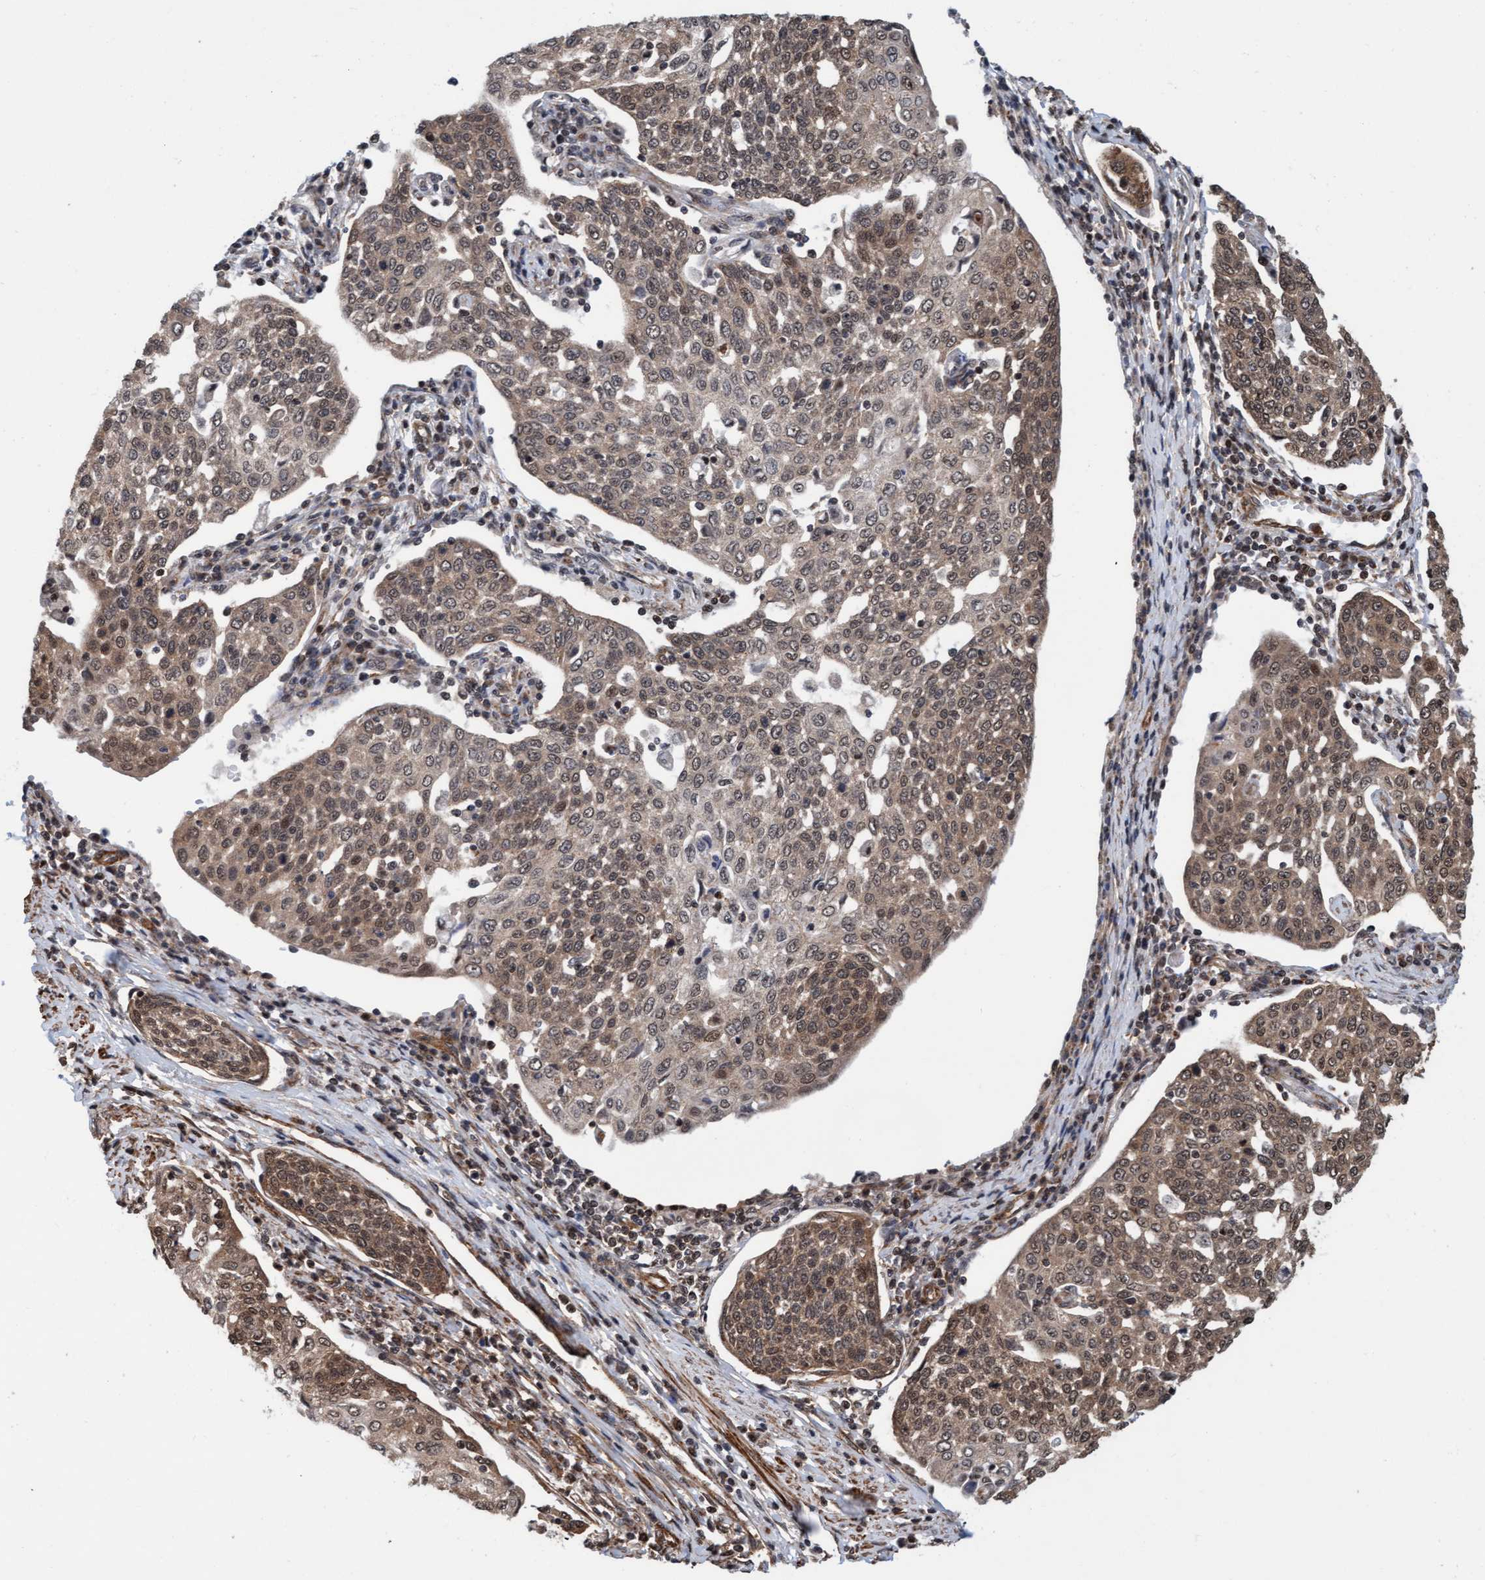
{"staining": {"intensity": "weak", "quantity": ">75%", "location": "cytoplasmic/membranous,nuclear"}, "tissue": "cervical cancer", "cell_type": "Tumor cells", "image_type": "cancer", "snomed": [{"axis": "morphology", "description": "Squamous cell carcinoma, NOS"}, {"axis": "topography", "description": "Cervix"}], "caption": "This image exhibits squamous cell carcinoma (cervical) stained with immunohistochemistry (IHC) to label a protein in brown. The cytoplasmic/membranous and nuclear of tumor cells show weak positivity for the protein. Nuclei are counter-stained blue.", "gene": "STXBP4", "patient": {"sex": "female", "age": 34}}